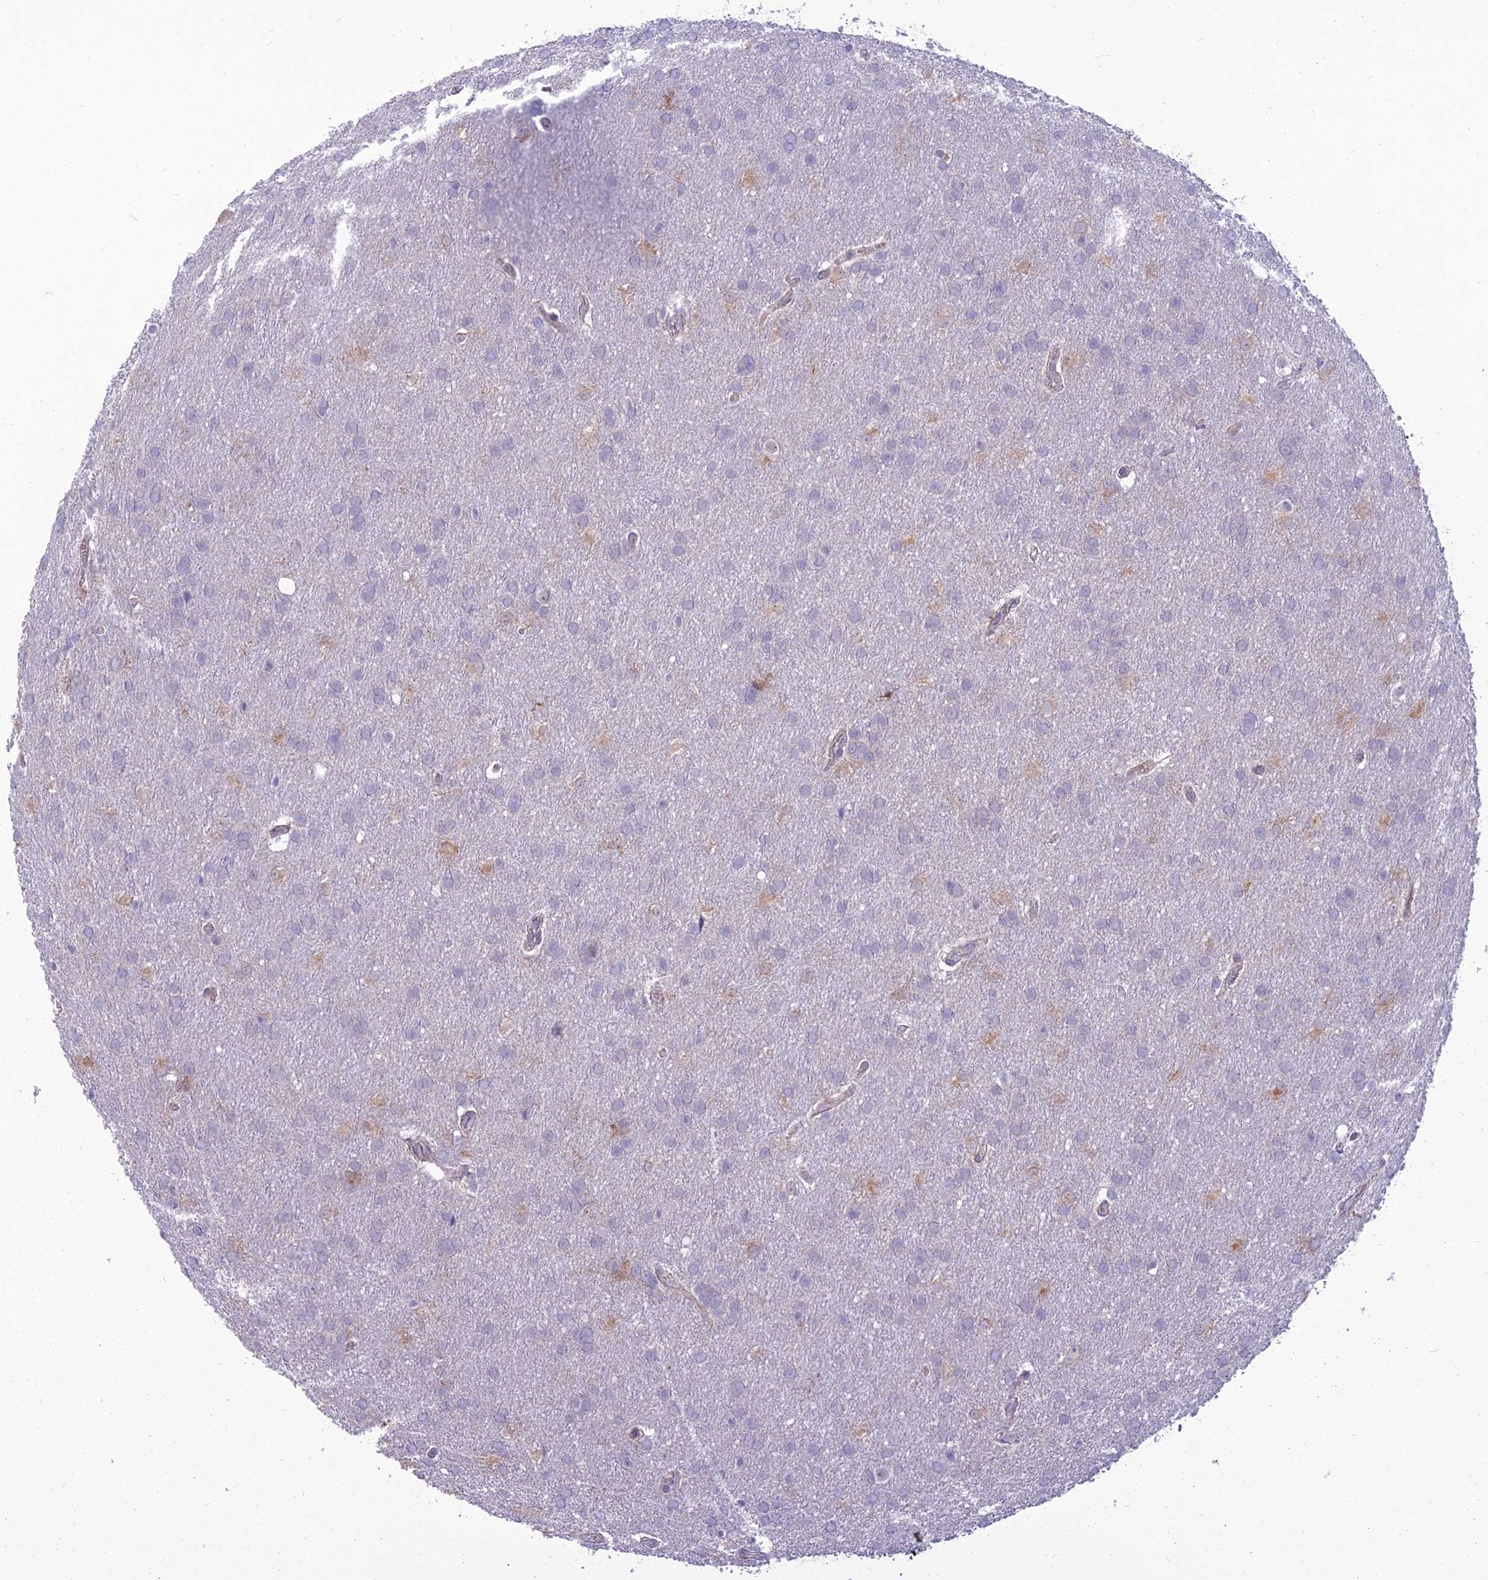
{"staining": {"intensity": "negative", "quantity": "none", "location": "none"}, "tissue": "glioma", "cell_type": "Tumor cells", "image_type": "cancer", "snomed": [{"axis": "morphology", "description": "Glioma, malignant, Low grade"}, {"axis": "topography", "description": "Brain"}], "caption": "IHC photomicrograph of neoplastic tissue: glioma stained with DAB demonstrates no significant protein expression in tumor cells.", "gene": "BBS7", "patient": {"sex": "female", "age": 32}}